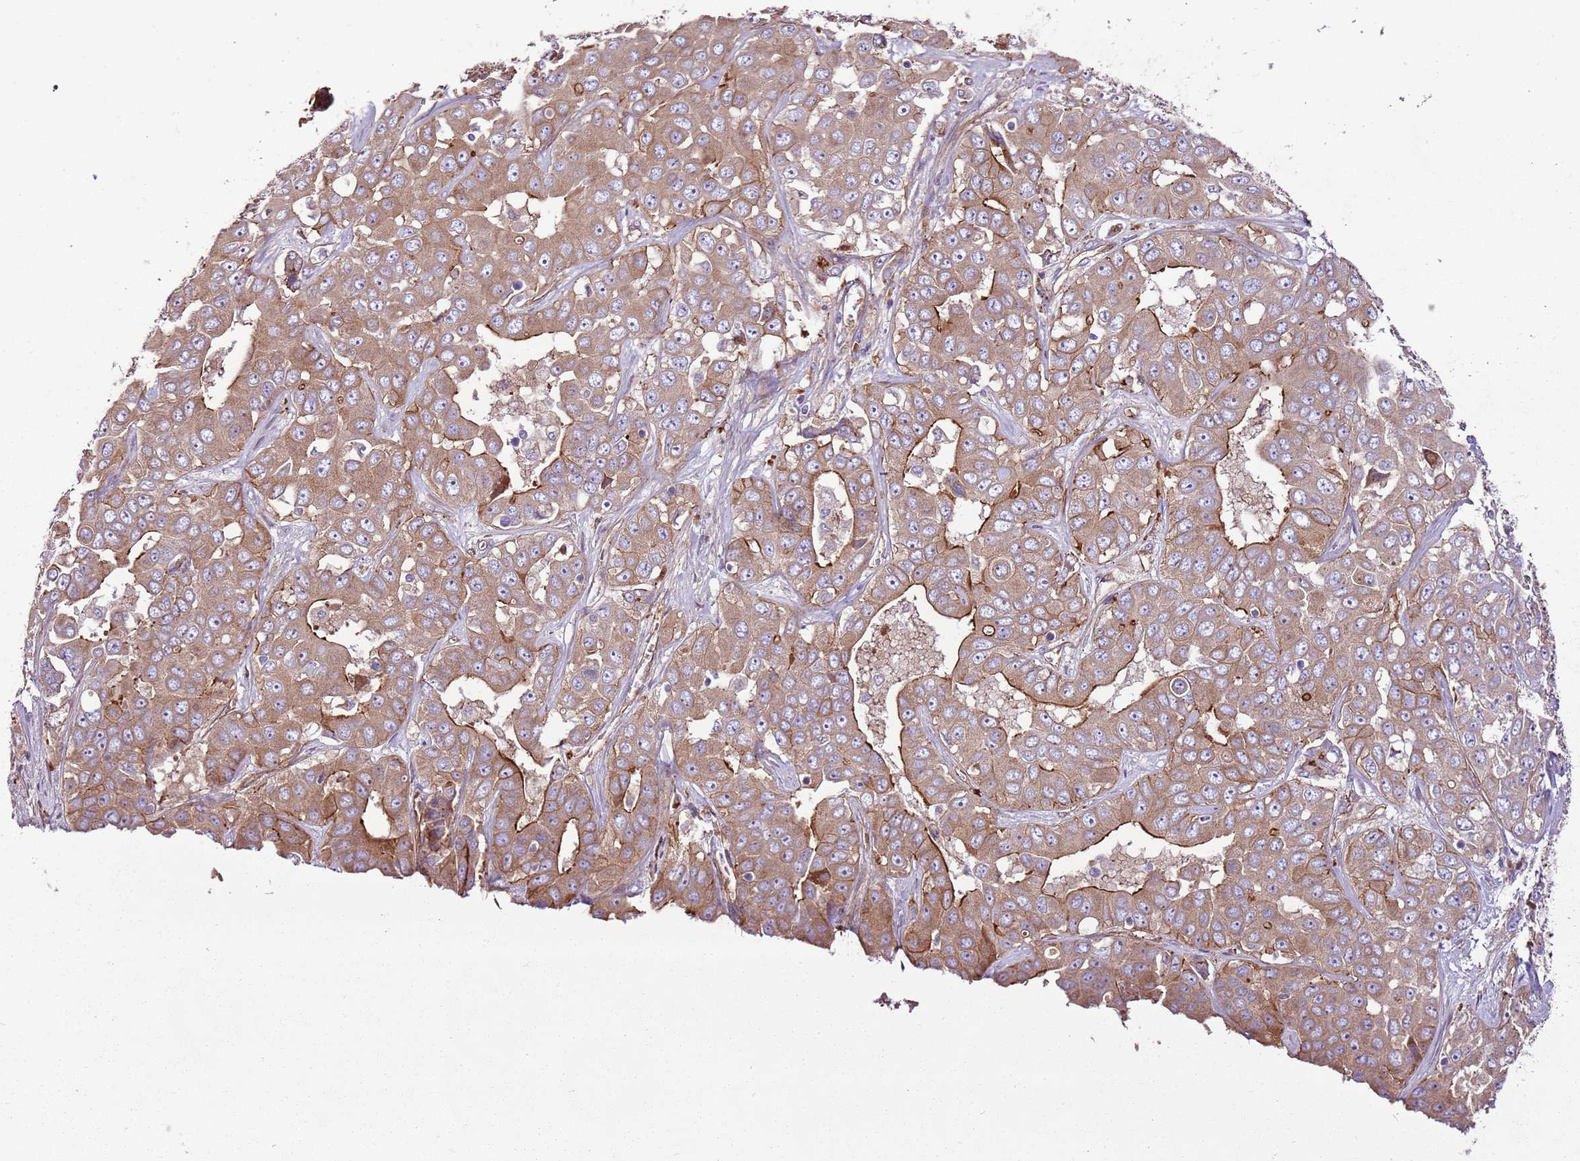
{"staining": {"intensity": "moderate", "quantity": ">75%", "location": "cytoplasmic/membranous"}, "tissue": "liver cancer", "cell_type": "Tumor cells", "image_type": "cancer", "snomed": [{"axis": "morphology", "description": "Cholangiocarcinoma"}, {"axis": "topography", "description": "Liver"}], "caption": "A high-resolution histopathology image shows immunohistochemistry staining of liver cancer (cholangiocarcinoma), which shows moderate cytoplasmic/membranous staining in approximately >75% of tumor cells.", "gene": "ZNF827", "patient": {"sex": "female", "age": 52}}